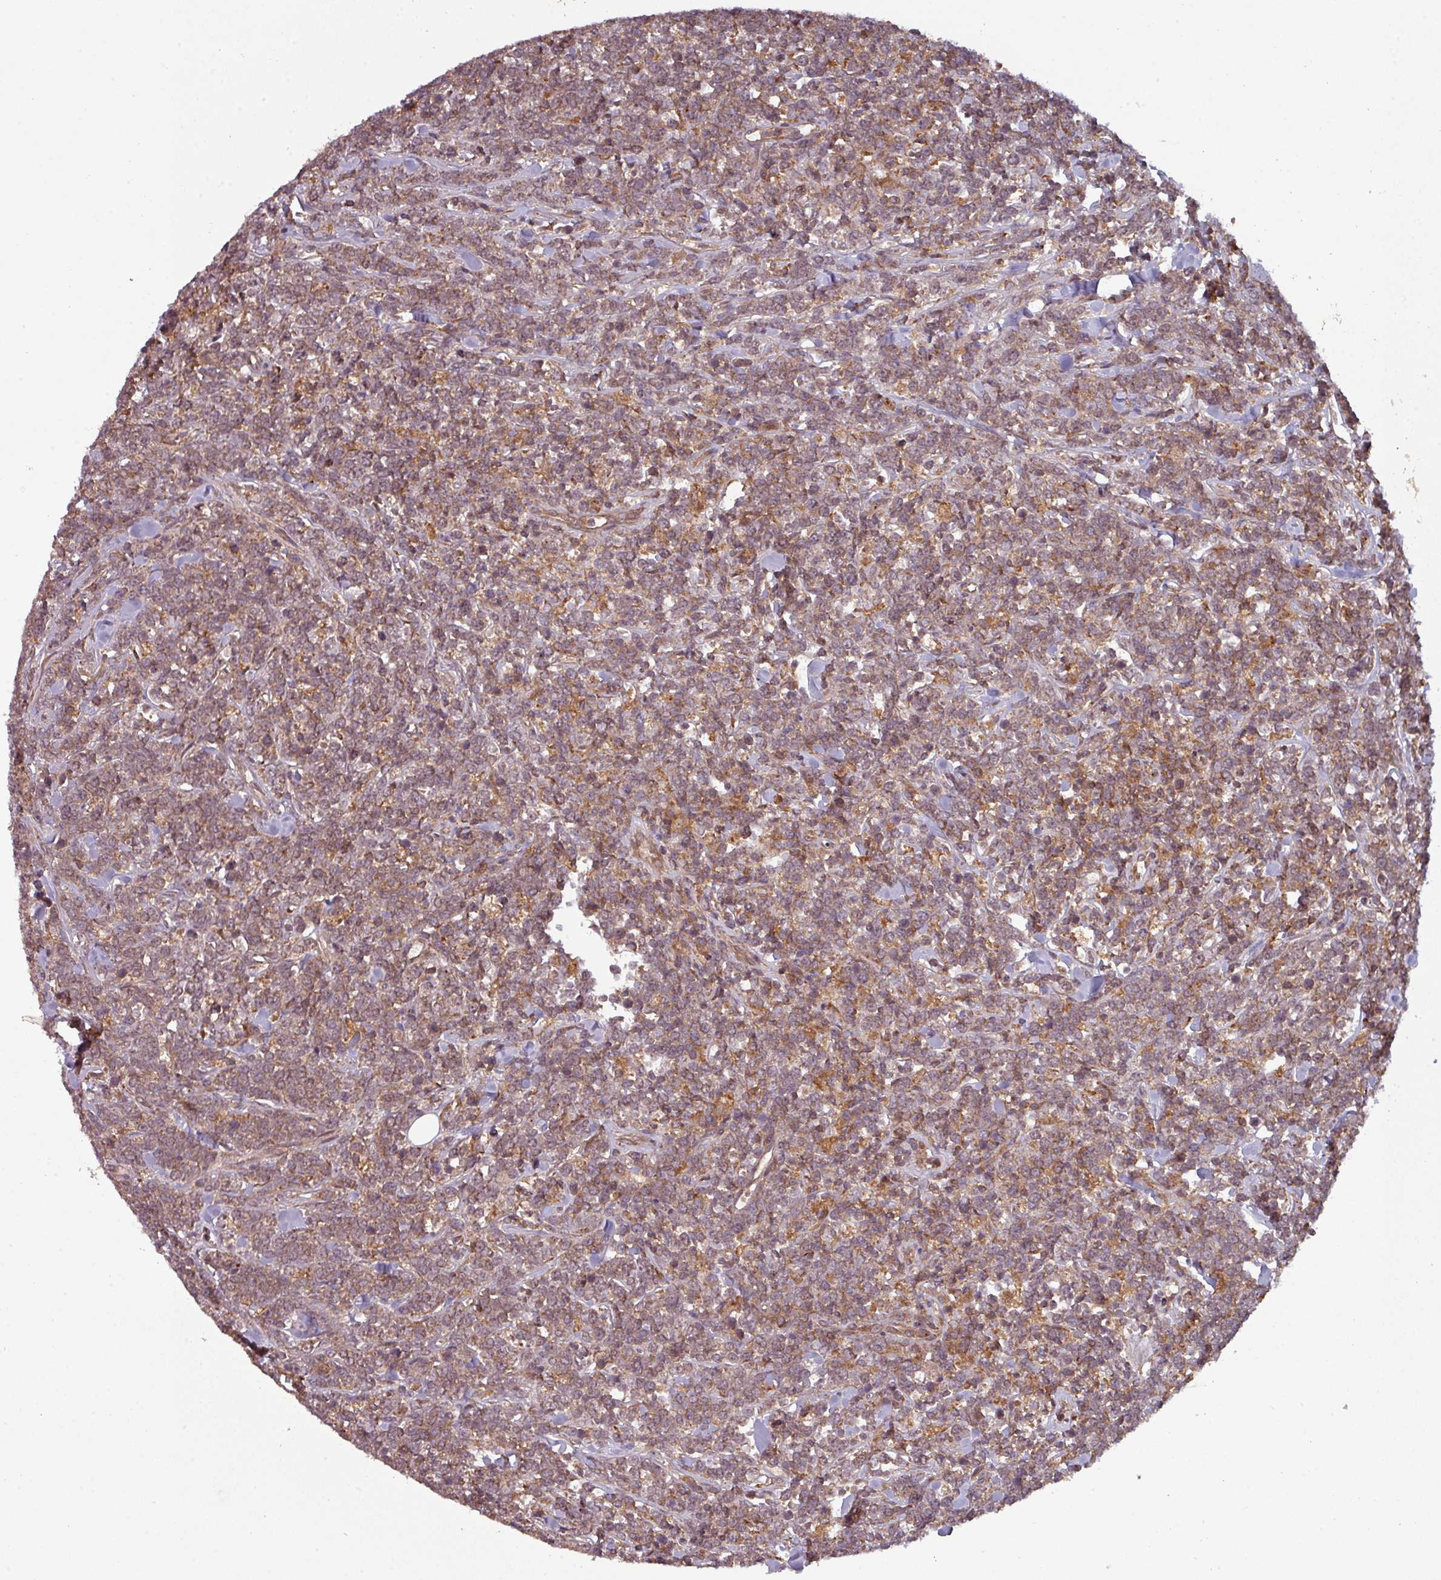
{"staining": {"intensity": "moderate", "quantity": ">75%", "location": "cytoplasmic/membranous"}, "tissue": "lymphoma", "cell_type": "Tumor cells", "image_type": "cancer", "snomed": [{"axis": "morphology", "description": "Malignant lymphoma, non-Hodgkin's type, High grade"}, {"axis": "topography", "description": "Small intestine"}, {"axis": "topography", "description": "Colon"}], "caption": "Immunohistochemical staining of lymphoma displays moderate cytoplasmic/membranous protein positivity in about >75% of tumor cells.", "gene": "GSKIP", "patient": {"sex": "male", "age": 8}}